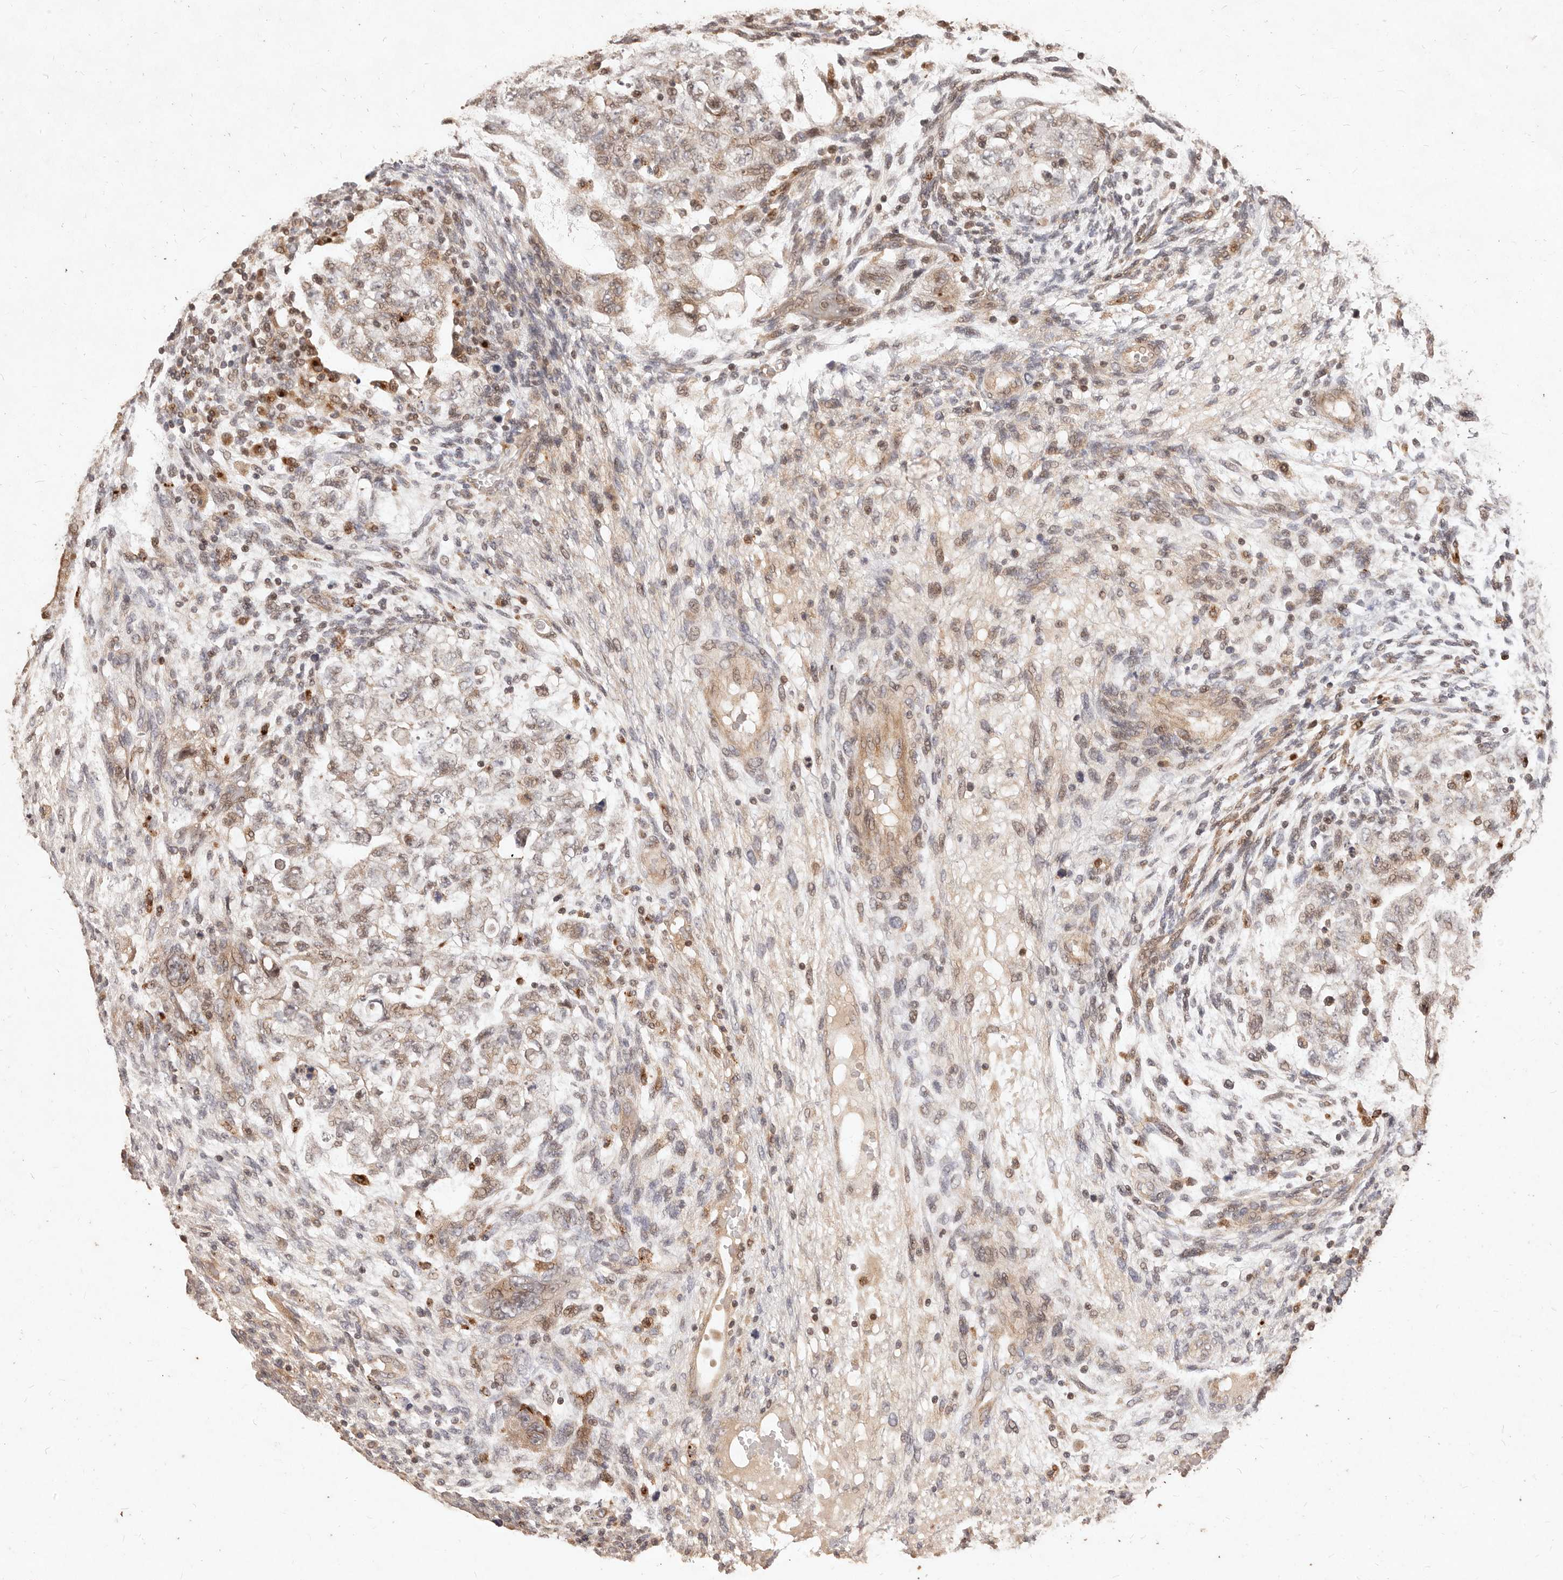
{"staining": {"intensity": "weak", "quantity": "<25%", "location": "cytoplasmic/membranous,nuclear"}, "tissue": "testis cancer", "cell_type": "Tumor cells", "image_type": "cancer", "snomed": [{"axis": "morphology", "description": "Carcinoma, Embryonal, NOS"}, {"axis": "topography", "description": "Testis"}], "caption": "Immunohistochemistry (IHC) image of neoplastic tissue: human embryonal carcinoma (testis) stained with DAB shows no significant protein staining in tumor cells.", "gene": "KIF9", "patient": {"sex": "male", "age": 36}}